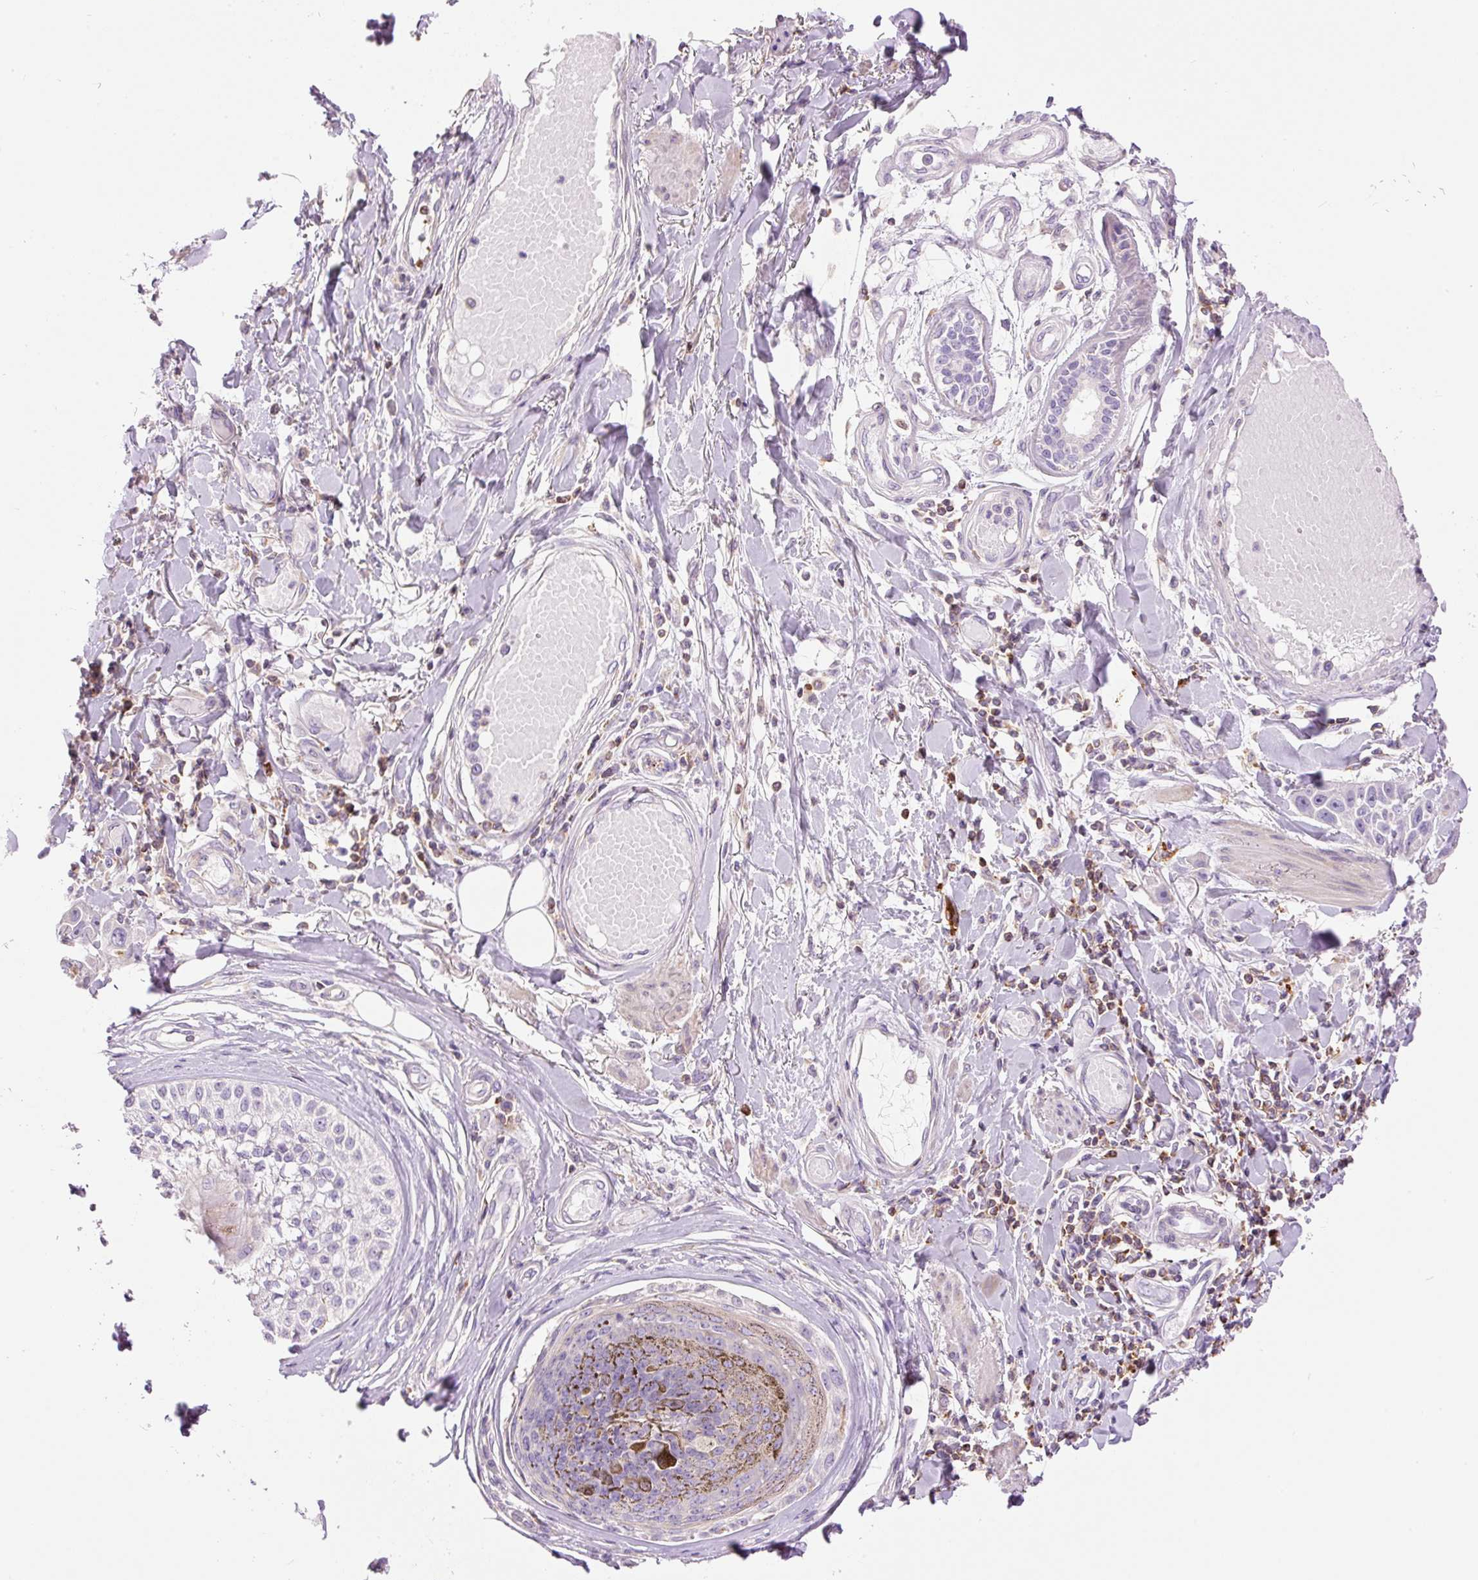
{"staining": {"intensity": "negative", "quantity": "none", "location": "none"}, "tissue": "skin cancer", "cell_type": "Tumor cells", "image_type": "cancer", "snomed": [{"axis": "morphology", "description": "Squamous cell carcinoma, NOS"}, {"axis": "topography", "description": "Skin"}], "caption": "IHC of human skin cancer reveals no expression in tumor cells.", "gene": "DOK6", "patient": {"sex": "female", "age": 69}}